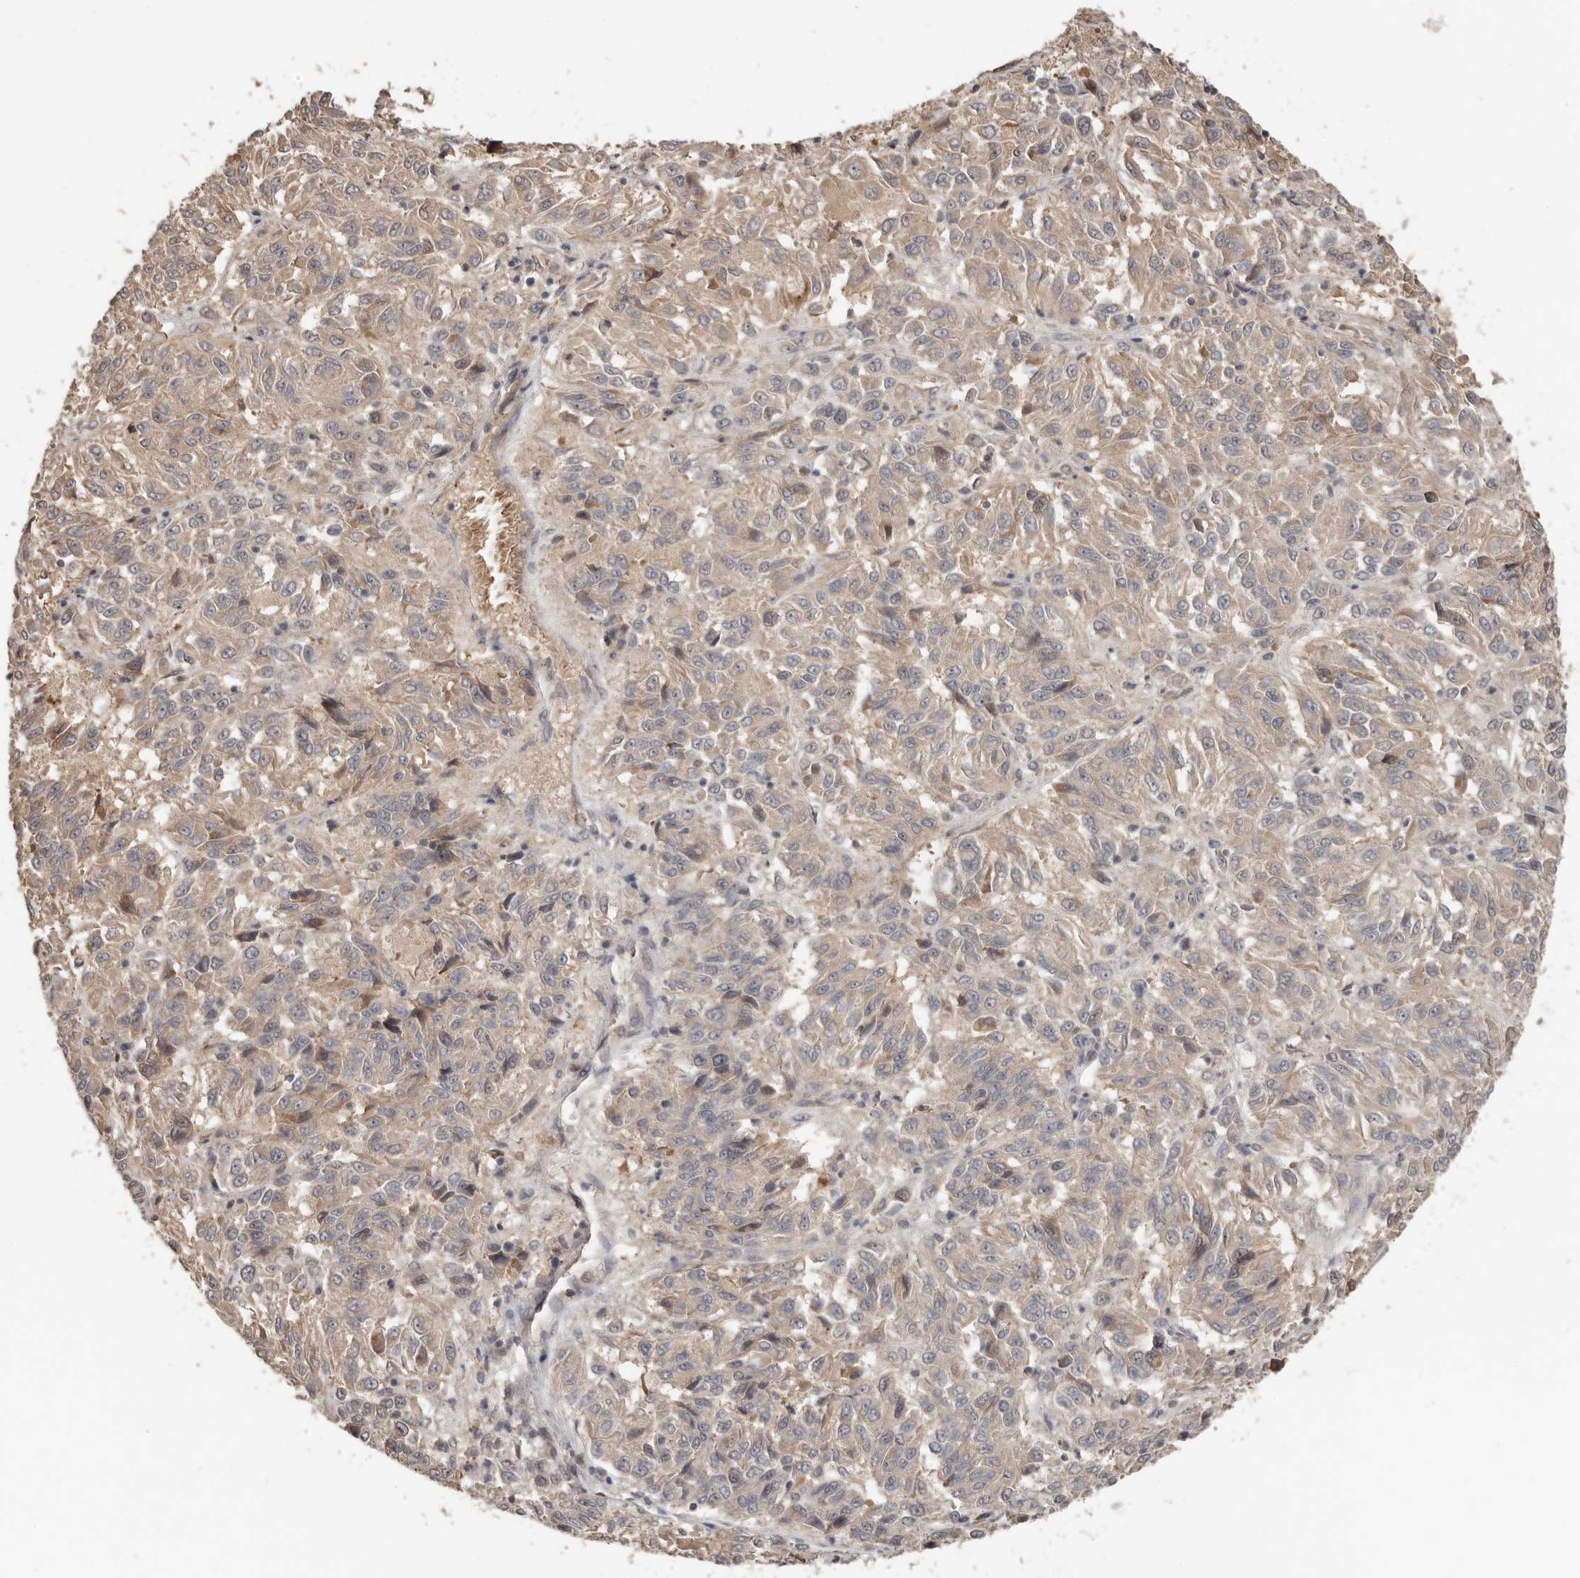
{"staining": {"intensity": "weak", "quantity": ">75%", "location": "cytoplasmic/membranous"}, "tissue": "melanoma", "cell_type": "Tumor cells", "image_type": "cancer", "snomed": [{"axis": "morphology", "description": "Malignant melanoma, Metastatic site"}, {"axis": "topography", "description": "Lung"}], "caption": "This image reveals IHC staining of melanoma, with low weak cytoplasmic/membranous positivity in approximately >75% of tumor cells.", "gene": "LRGUK", "patient": {"sex": "male", "age": 64}}